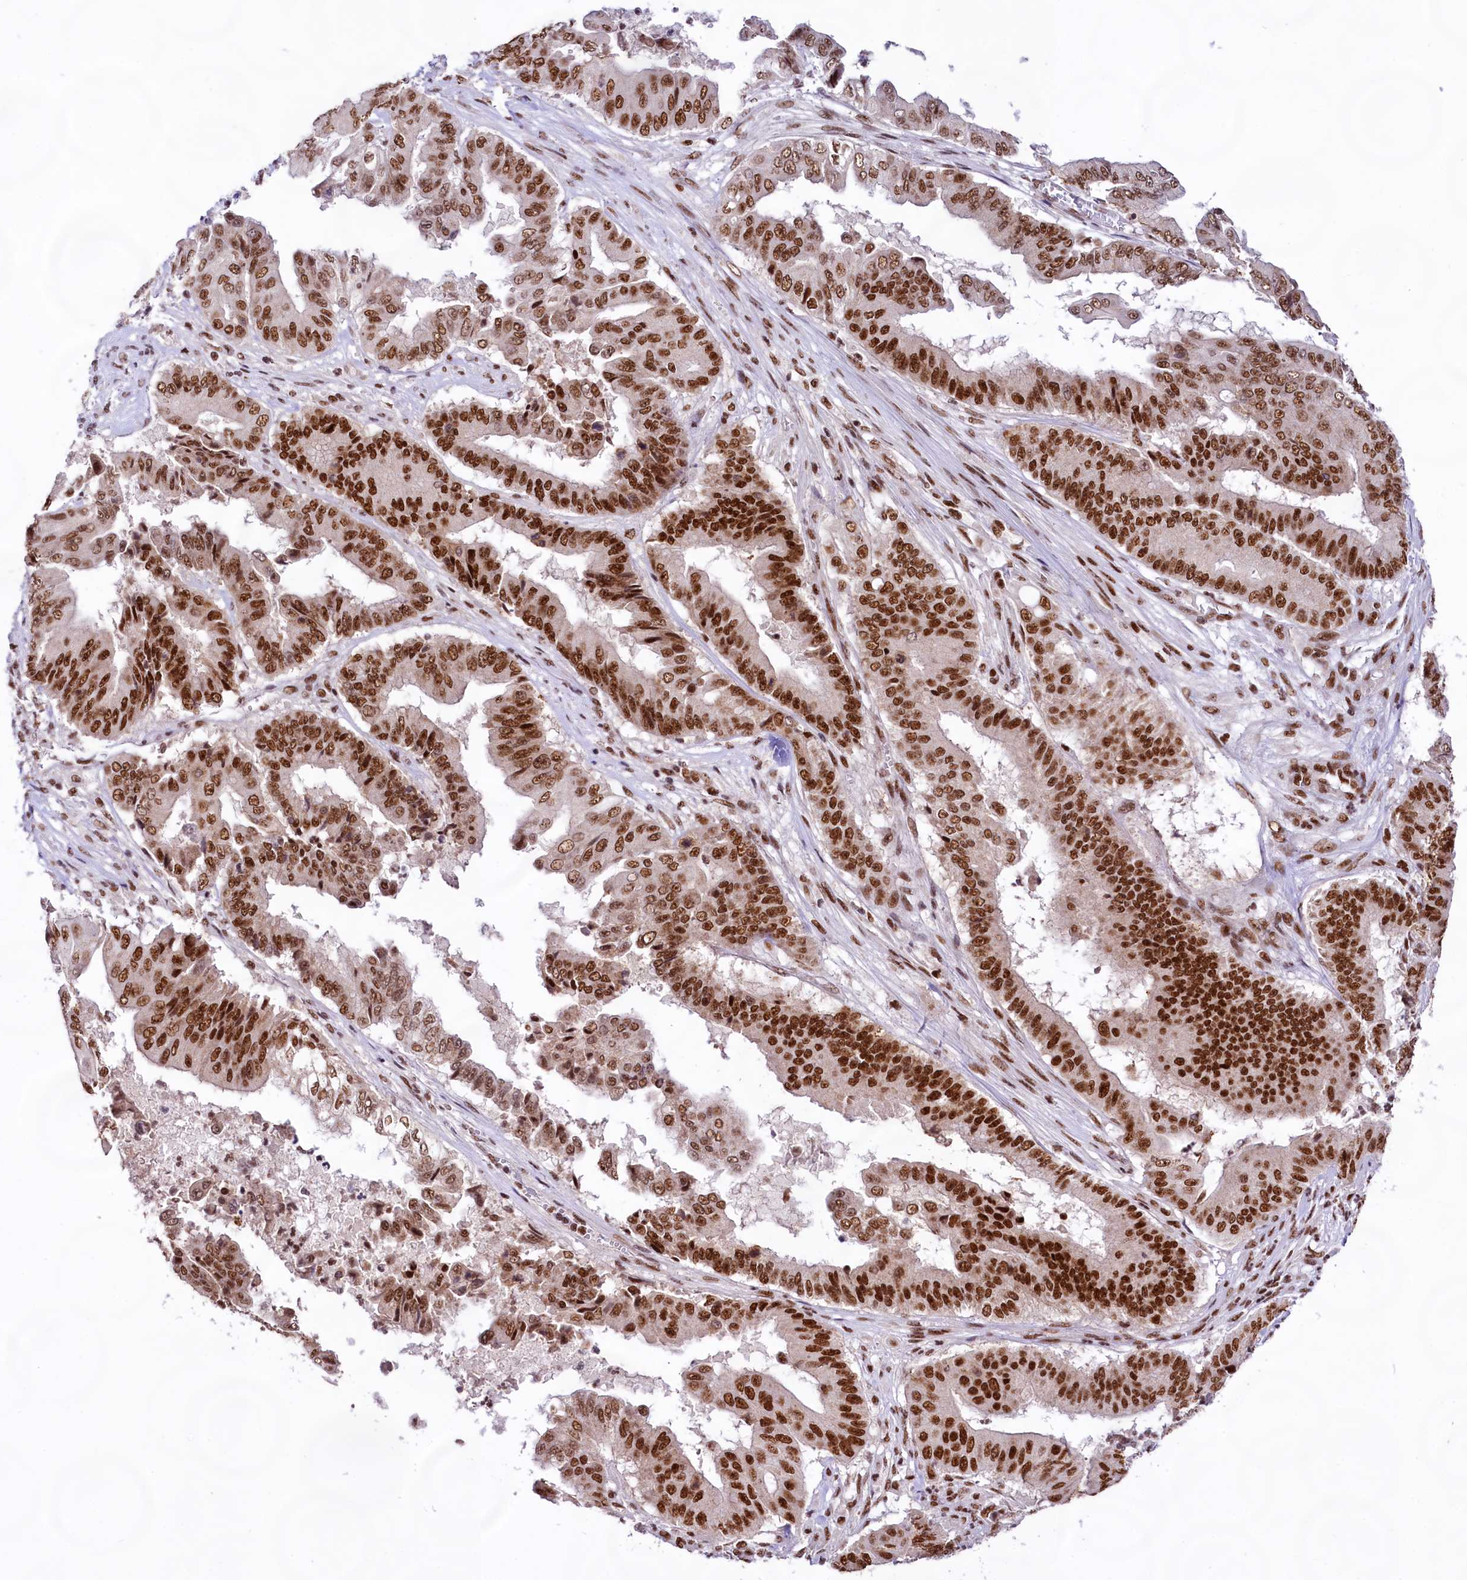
{"staining": {"intensity": "strong", "quantity": ">75%", "location": "nuclear"}, "tissue": "pancreatic cancer", "cell_type": "Tumor cells", "image_type": "cancer", "snomed": [{"axis": "morphology", "description": "Adenocarcinoma, NOS"}, {"axis": "topography", "description": "Pancreas"}], "caption": "Immunohistochemistry (DAB) staining of human pancreatic cancer (adenocarcinoma) demonstrates strong nuclear protein expression in approximately >75% of tumor cells.", "gene": "HIRA", "patient": {"sex": "female", "age": 77}}